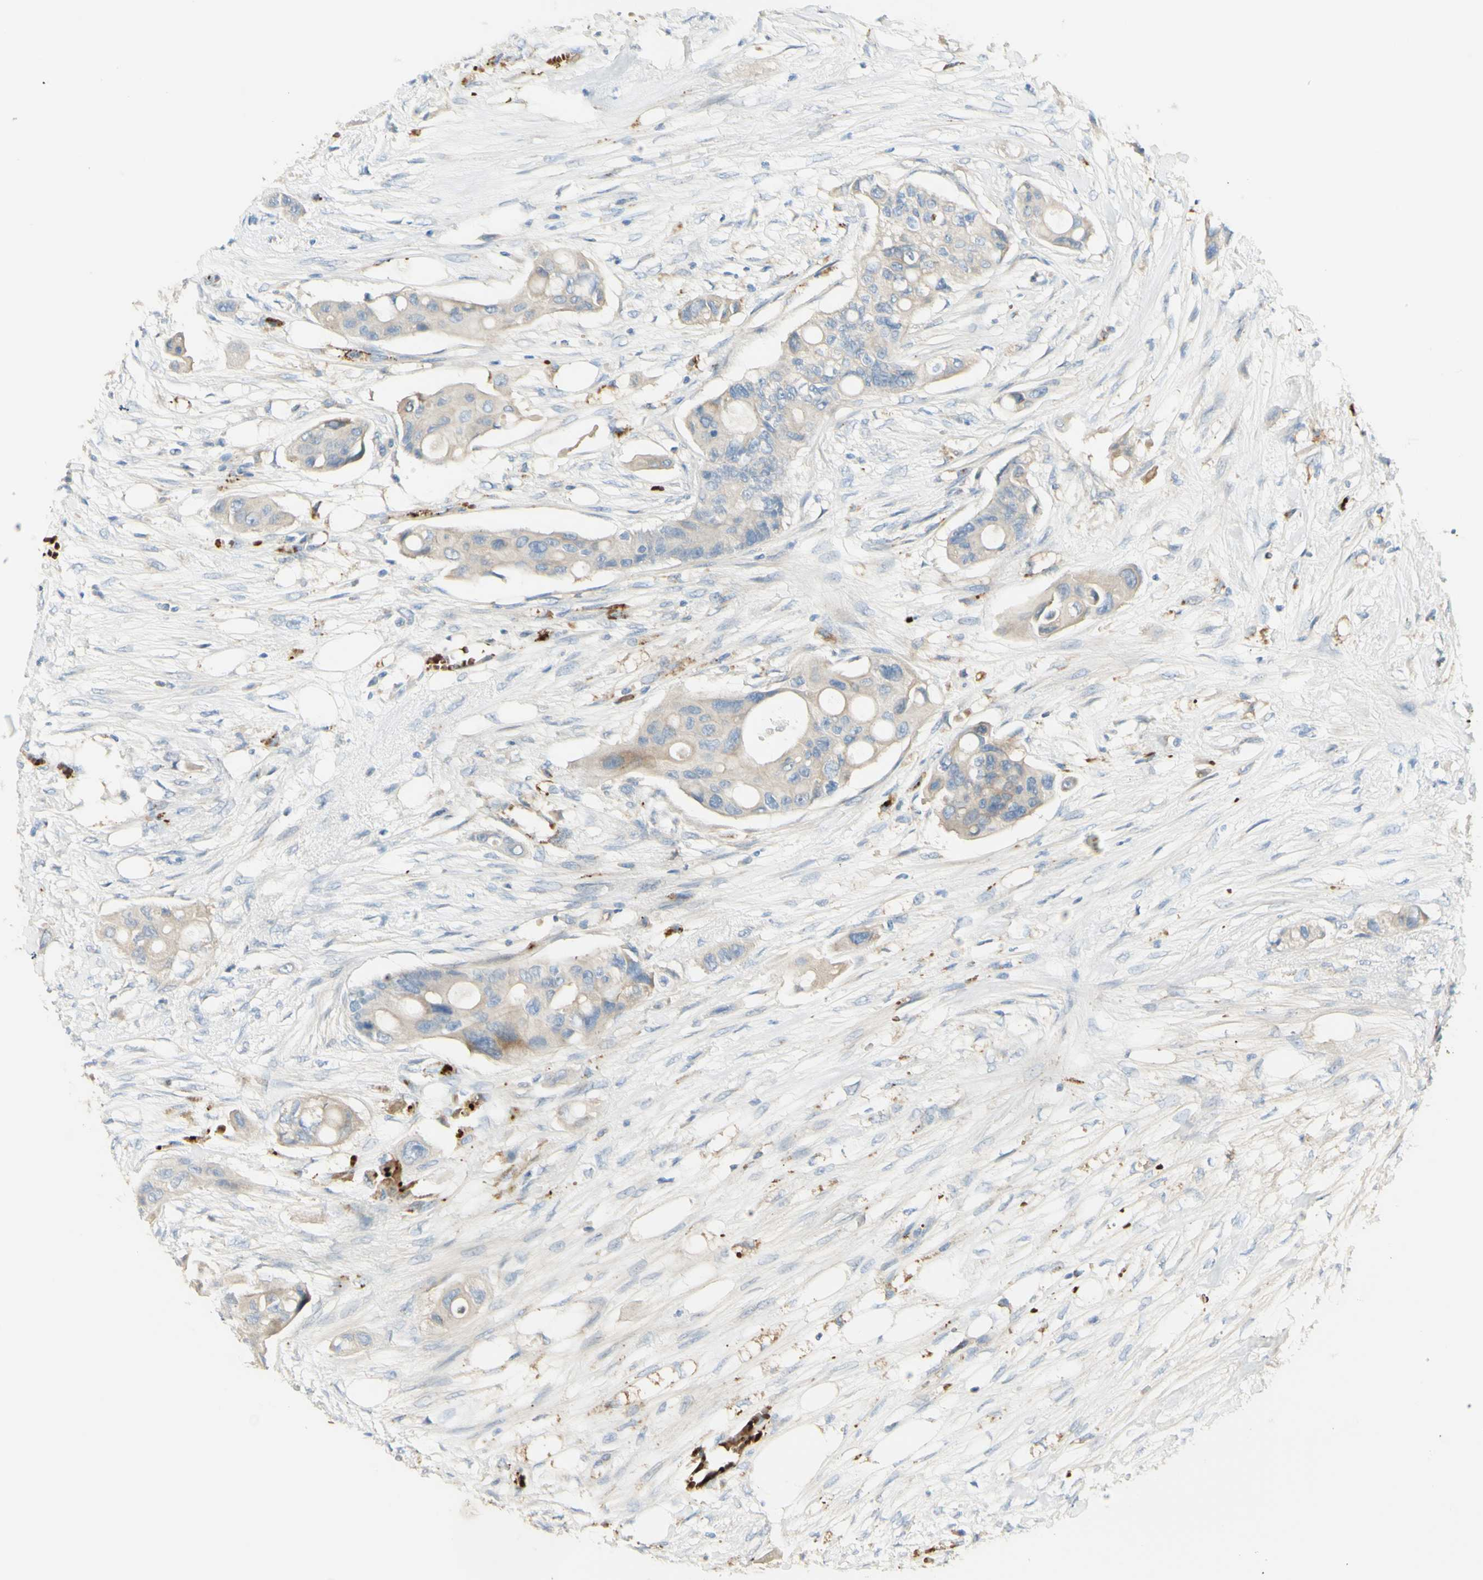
{"staining": {"intensity": "weak", "quantity": "<25%", "location": "cytoplasmic/membranous"}, "tissue": "colorectal cancer", "cell_type": "Tumor cells", "image_type": "cancer", "snomed": [{"axis": "morphology", "description": "Adenocarcinoma, NOS"}, {"axis": "topography", "description": "Colon"}], "caption": "DAB immunohistochemical staining of adenocarcinoma (colorectal) demonstrates no significant expression in tumor cells.", "gene": "GAN", "patient": {"sex": "female", "age": 57}}